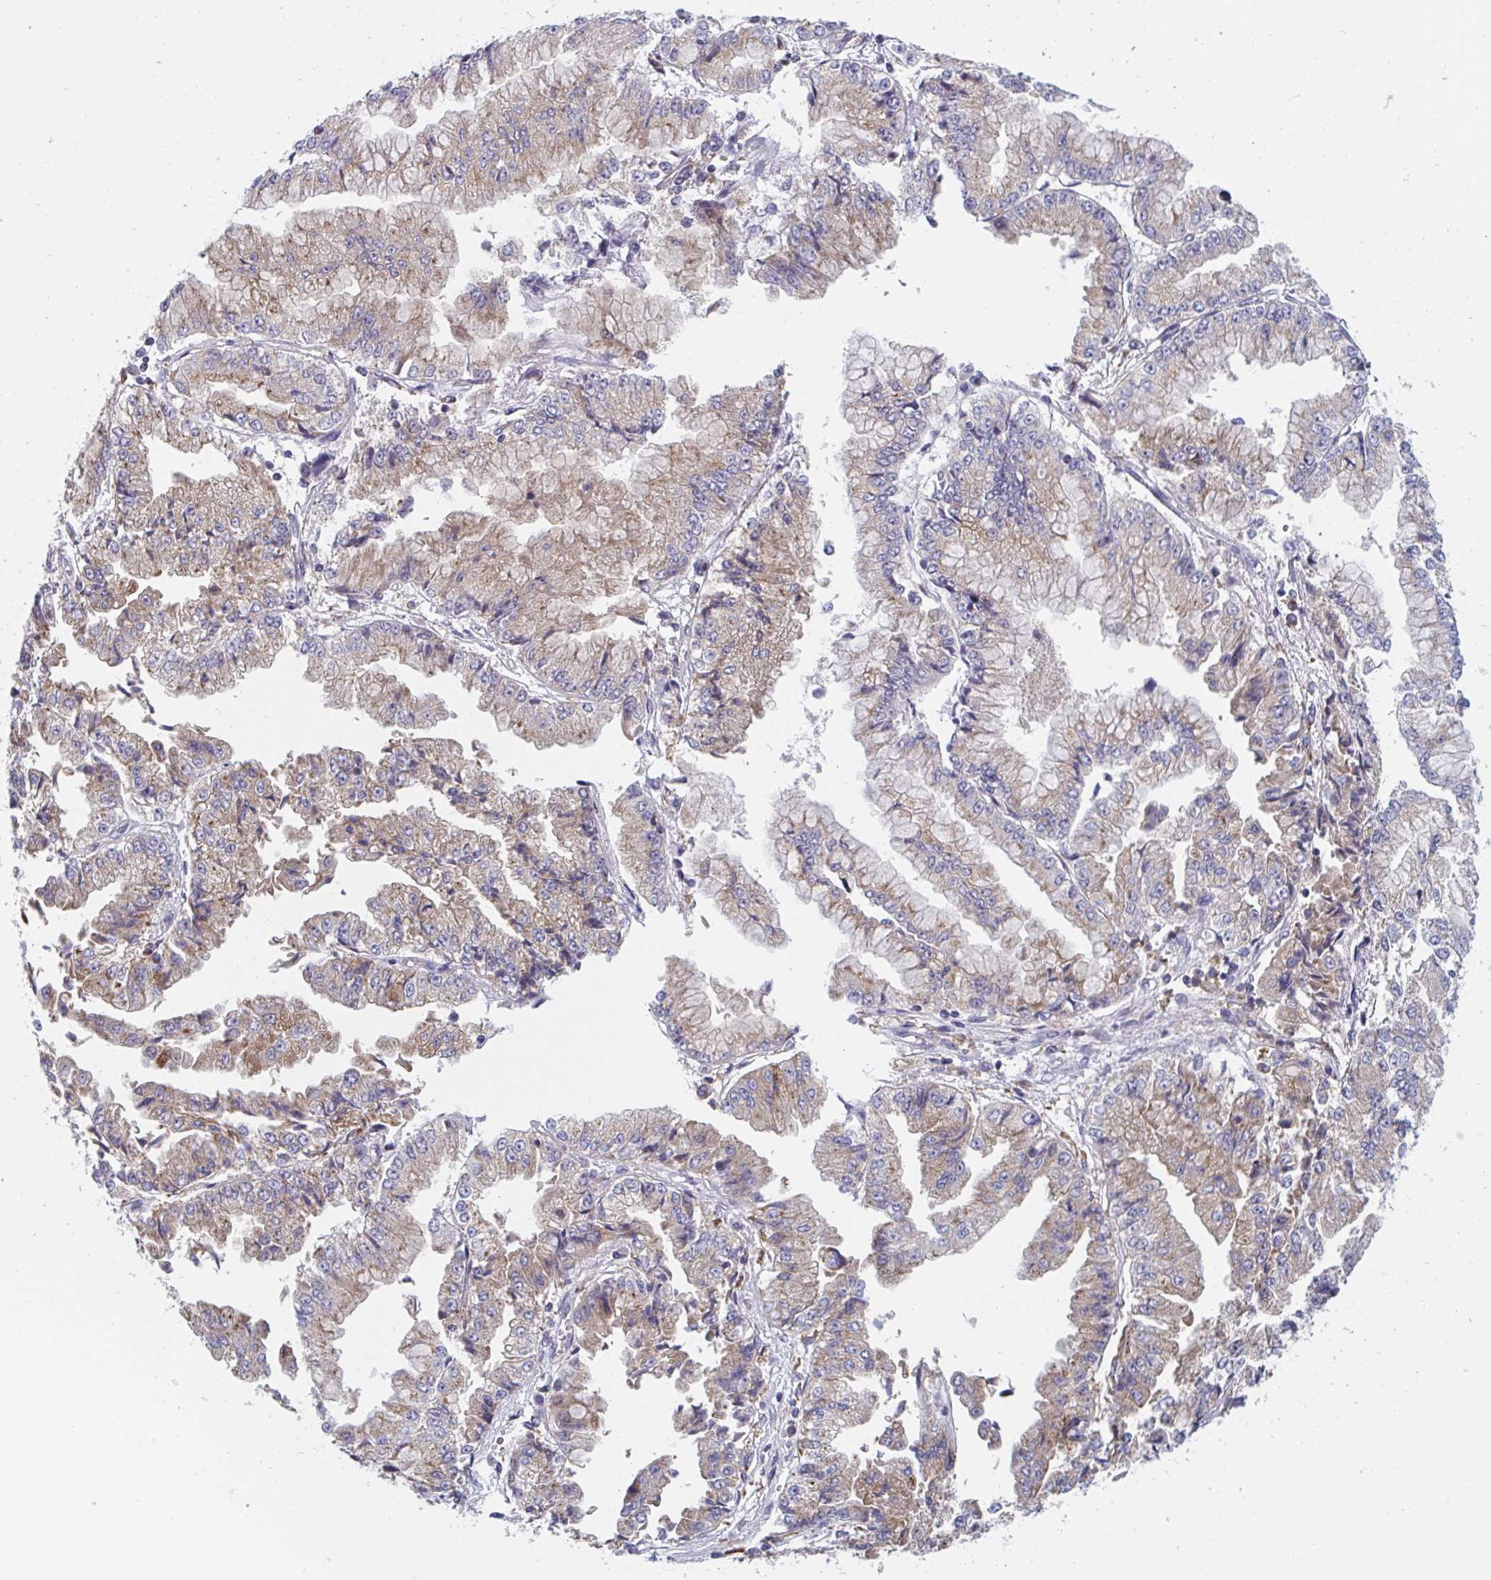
{"staining": {"intensity": "weak", "quantity": "25%-75%", "location": "cytoplasmic/membranous"}, "tissue": "stomach cancer", "cell_type": "Tumor cells", "image_type": "cancer", "snomed": [{"axis": "morphology", "description": "Adenocarcinoma, NOS"}, {"axis": "topography", "description": "Stomach, upper"}], "caption": "Immunohistochemistry (DAB (3,3'-diaminobenzidine)) staining of adenocarcinoma (stomach) displays weak cytoplasmic/membranous protein expression in approximately 25%-75% of tumor cells.", "gene": "NIPSNAP1", "patient": {"sex": "female", "age": 74}}